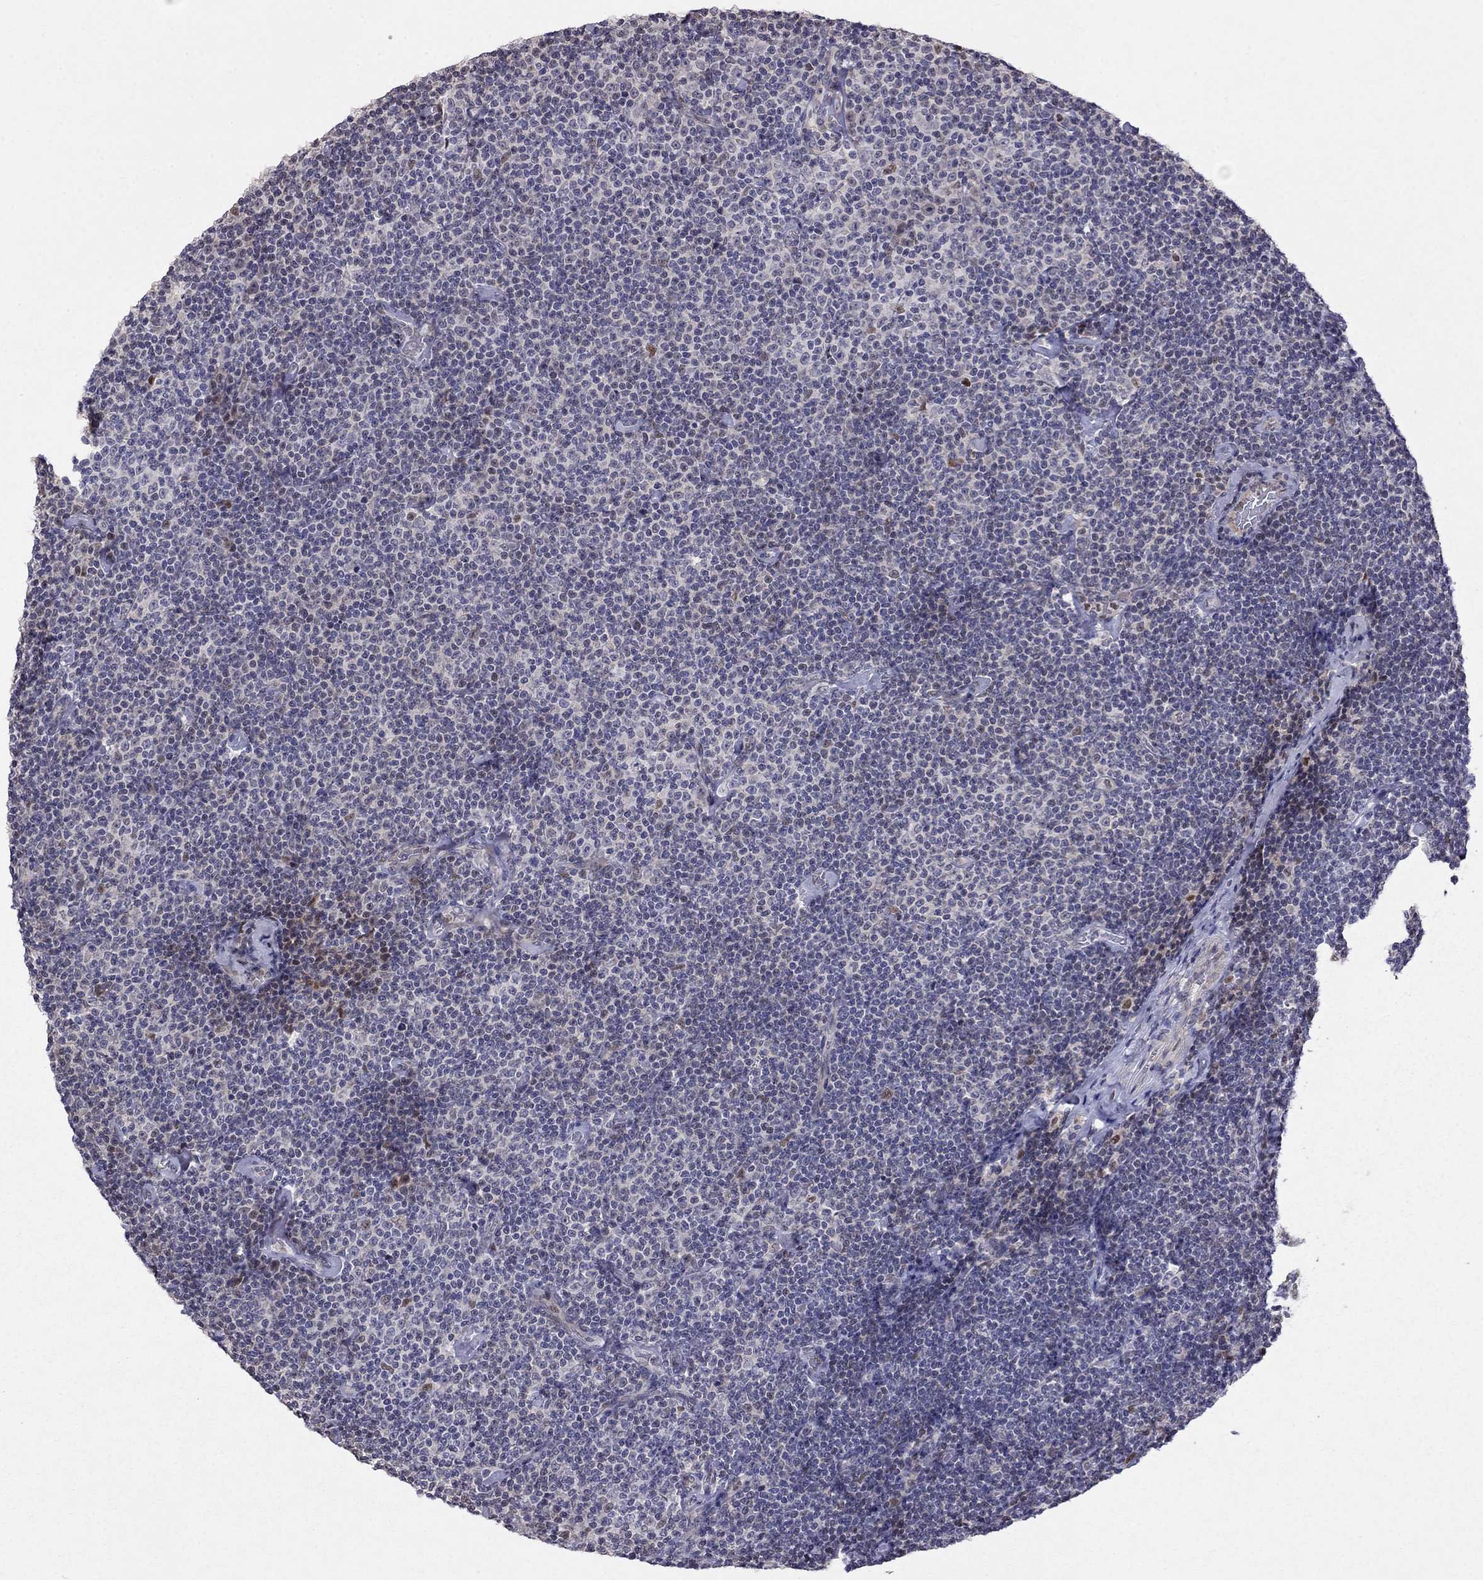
{"staining": {"intensity": "negative", "quantity": "none", "location": "none"}, "tissue": "lymphoma", "cell_type": "Tumor cells", "image_type": "cancer", "snomed": [{"axis": "morphology", "description": "Malignant lymphoma, non-Hodgkin's type, Low grade"}, {"axis": "topography", "description": "Lymph node"}], "caption": "Malignant lymphoma, non-Hodgkin's type (low-grade) stained for a protein using immunohistochemistry (IHC) demonstrates no staining tumor cells.", "gene": "LRRC39", "patient": {"sex": "male", "age": 81}}